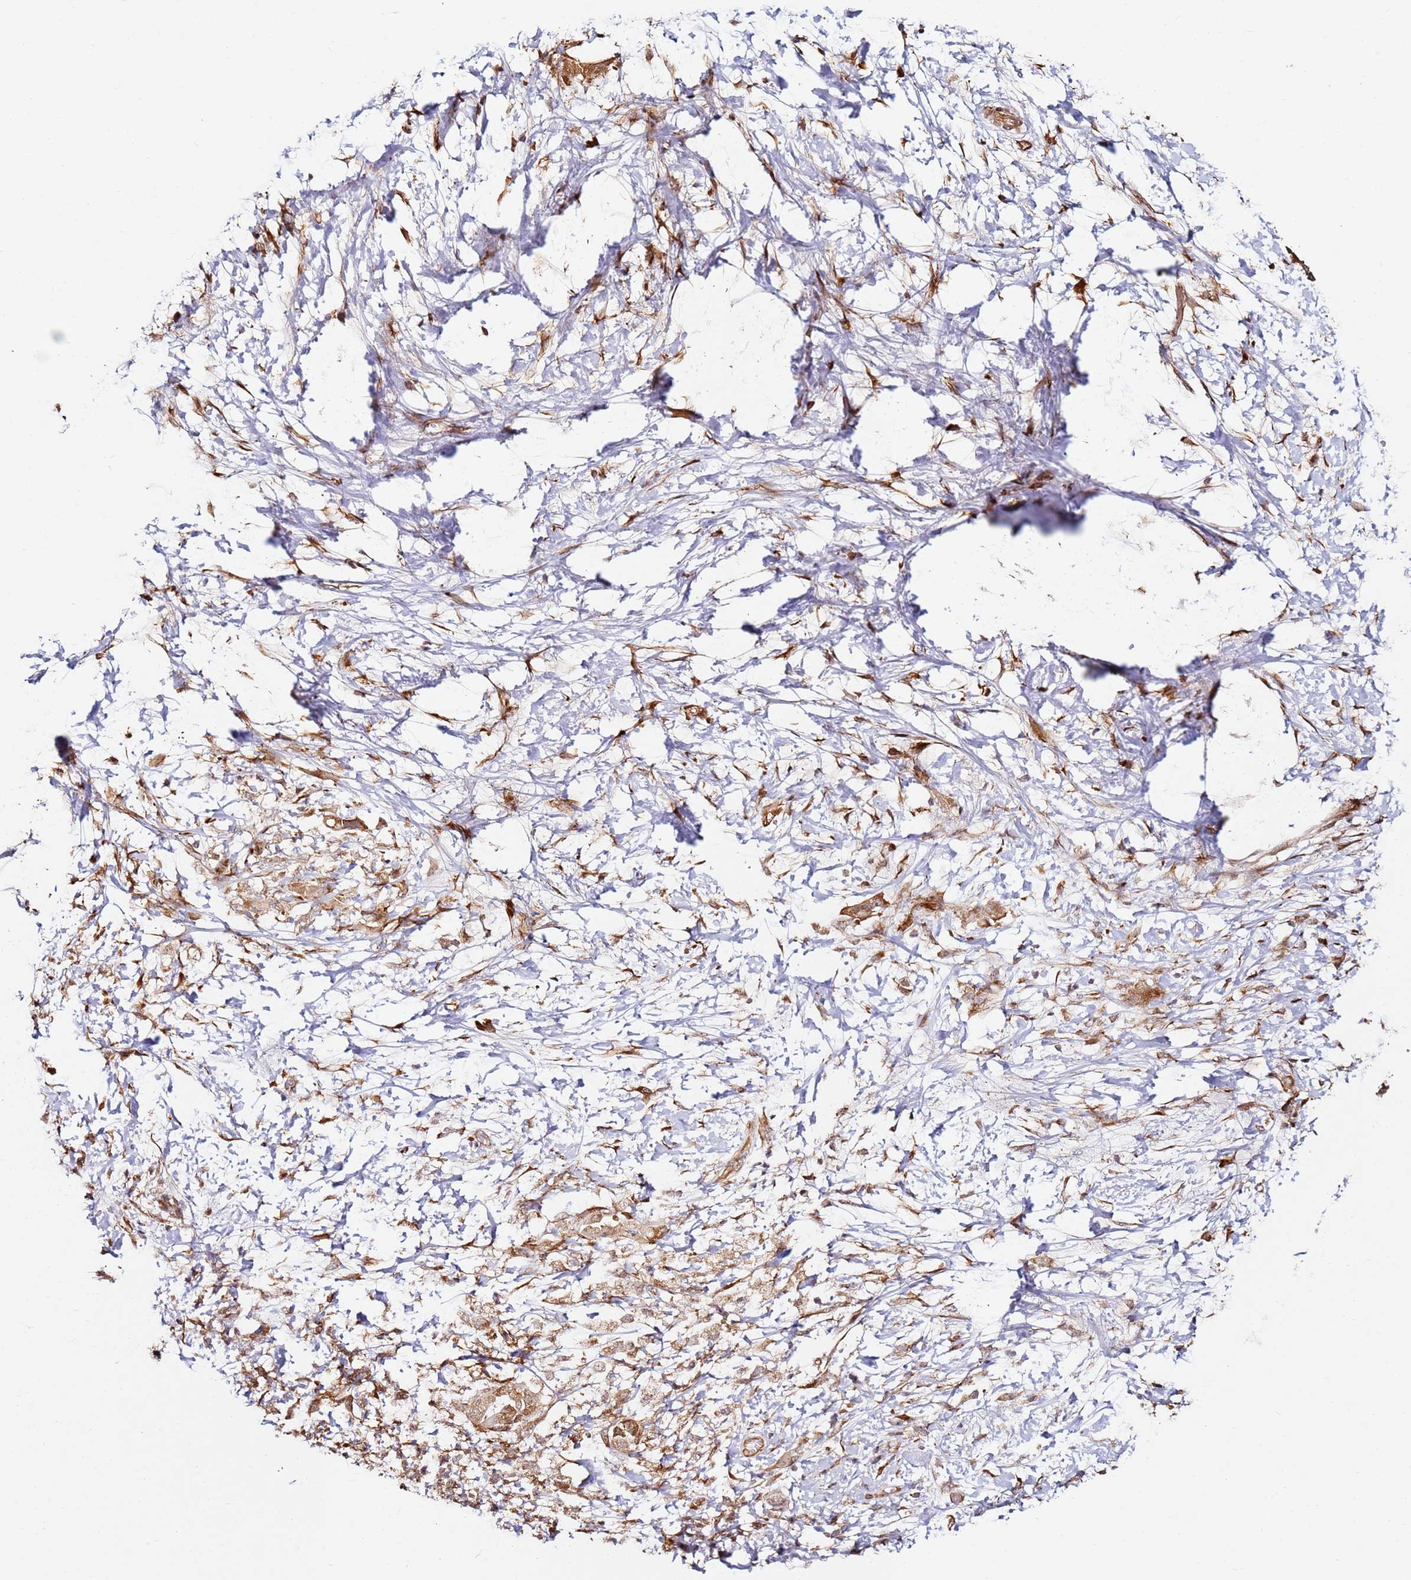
{"staining": {"intensity": "moderate", "quantity": ">75%", "location": "cytoplasmic/membranous"}, "tissue": "pancreatic cancer", "cell_type": "Tumor cells", "image_type": "cancer", "snomed": [{"axis": "morphology", "description": "Adenocarcinoma, NOS"}, {"axis": "topography", "description": "Pancreas"}], "caption": "Moderate cytoplasmic/membranous staining for a protein is identified in about >75% of tumor cells of adenocarcinoma (pancreatic) using IHC.", "gene": "RPS3A", "patient": {"sex": "male", "age": 68}}